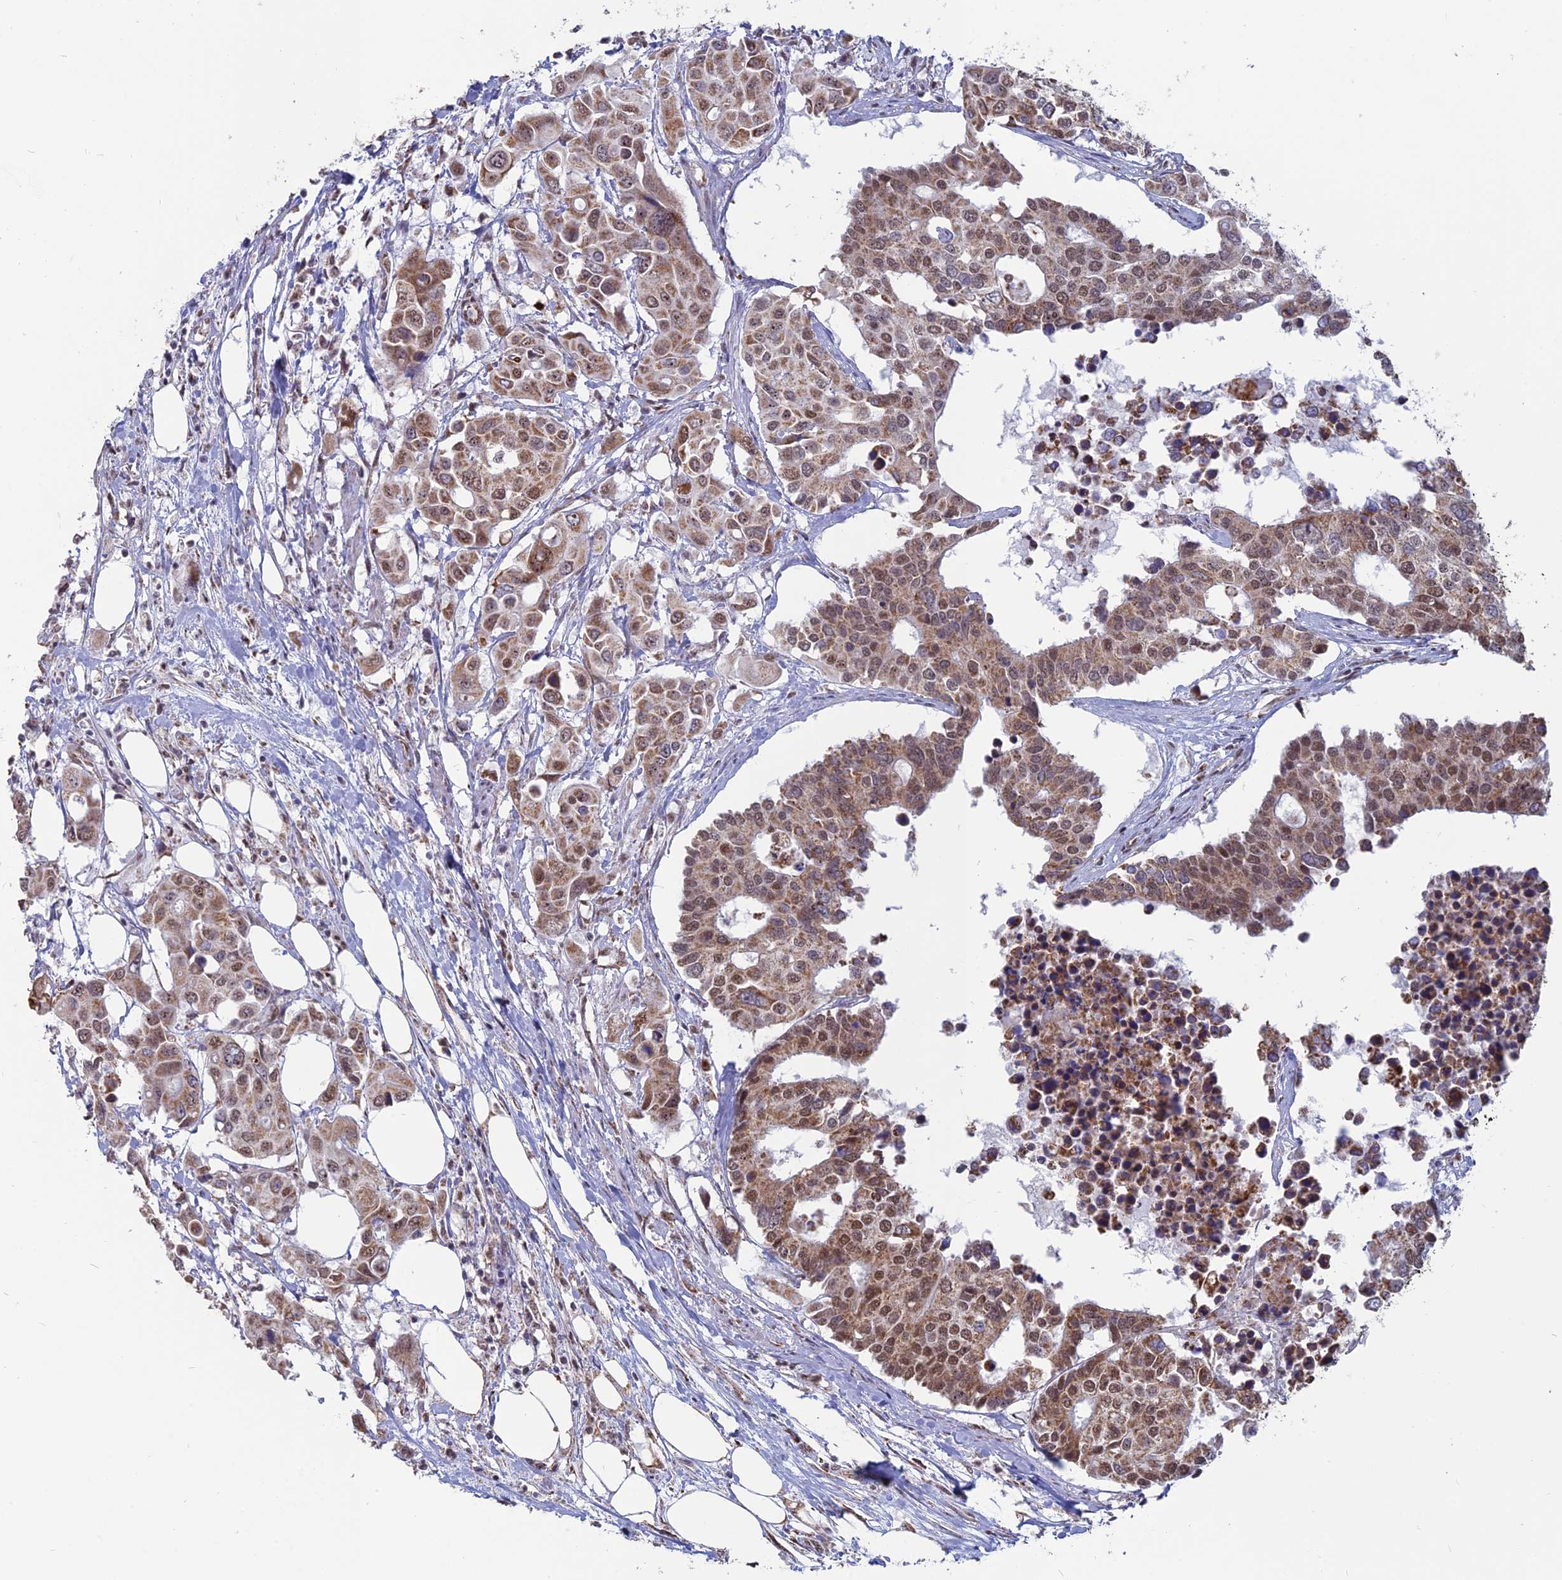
{"staining": {"intensity": "moderate", "quantity": ">75%", "location": "cytoplasmic/membranous,nuclear"}, "tissue": "colorectal cancer", "cell_type": "Tumor cells", "image_type": "cancer", "snomed": [{"axis": "morphology", "description": "Adenocarcinoma, NOS"}, {"axis": "topography", "description": "Colon"}], "caption": "This photomicrograph reveals immunohistochemistry (IHC) staining of human colorectal cancer (adenocarcinoma), with medium moderate cytoplasmic/membranous and nuclear expression in about >75% of tumor cells.", "gene": "ARHGAP40", "patient": {"sex": "male", "age": 77}}